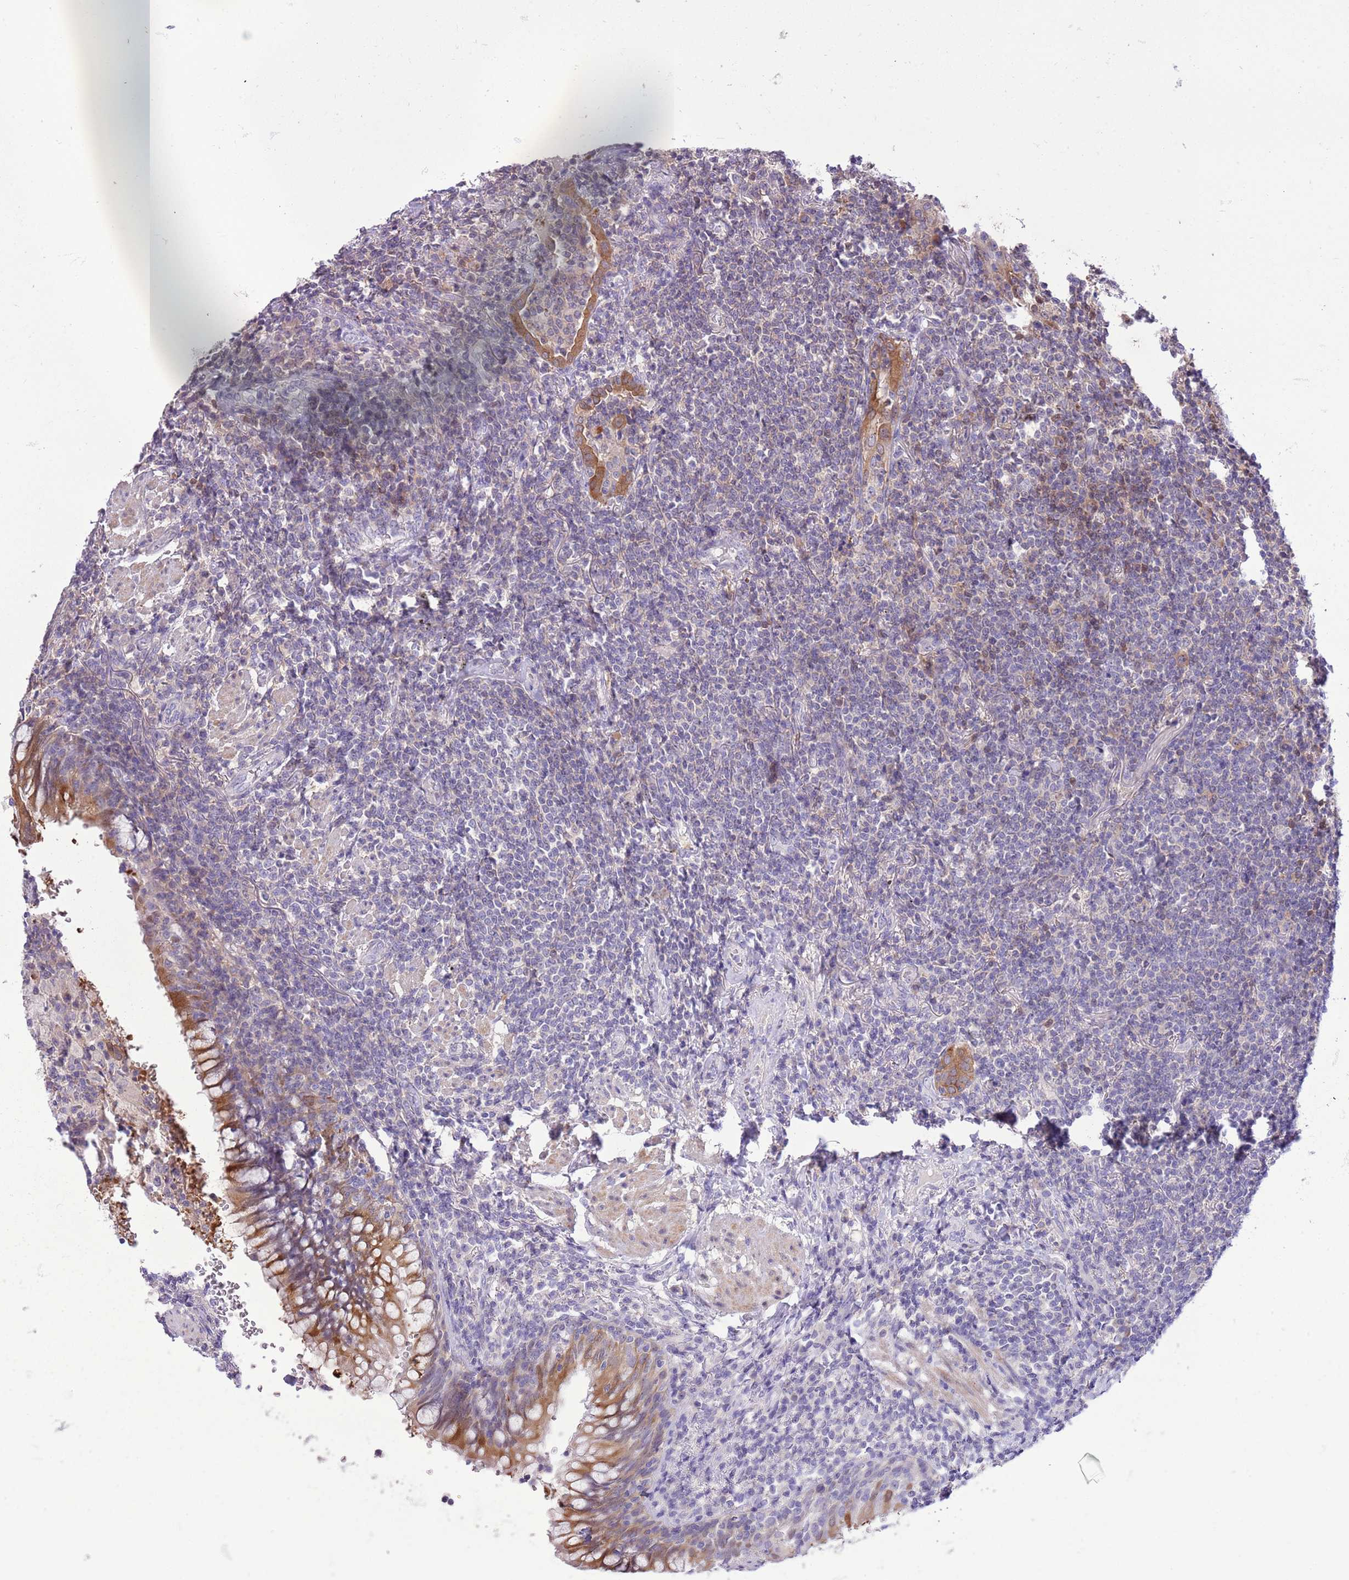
{"staining": {"intensity": "negative", "quantity": "none", "location": "none"}, "tissue": "lymphoma", "cell_type": "Tumor cells", "image_type": "cancer", "snomed": [{"axis": "morphology", "description": "Malignant lymphoma, non-Hodgkin's type, Low grade"}, {"axis": "topography", "description": "Lung"}], "caption": "An immunohistochemistry micrograph of malignant lymphoma, non-Hodgkin's type (low-grade) is shown. There is no staining in tumor cells of malignant lymphoma, non-Hodgkin's type (low-grade).", "gene": "PRR32", "patient": {"sex": "female", "age": 71}}